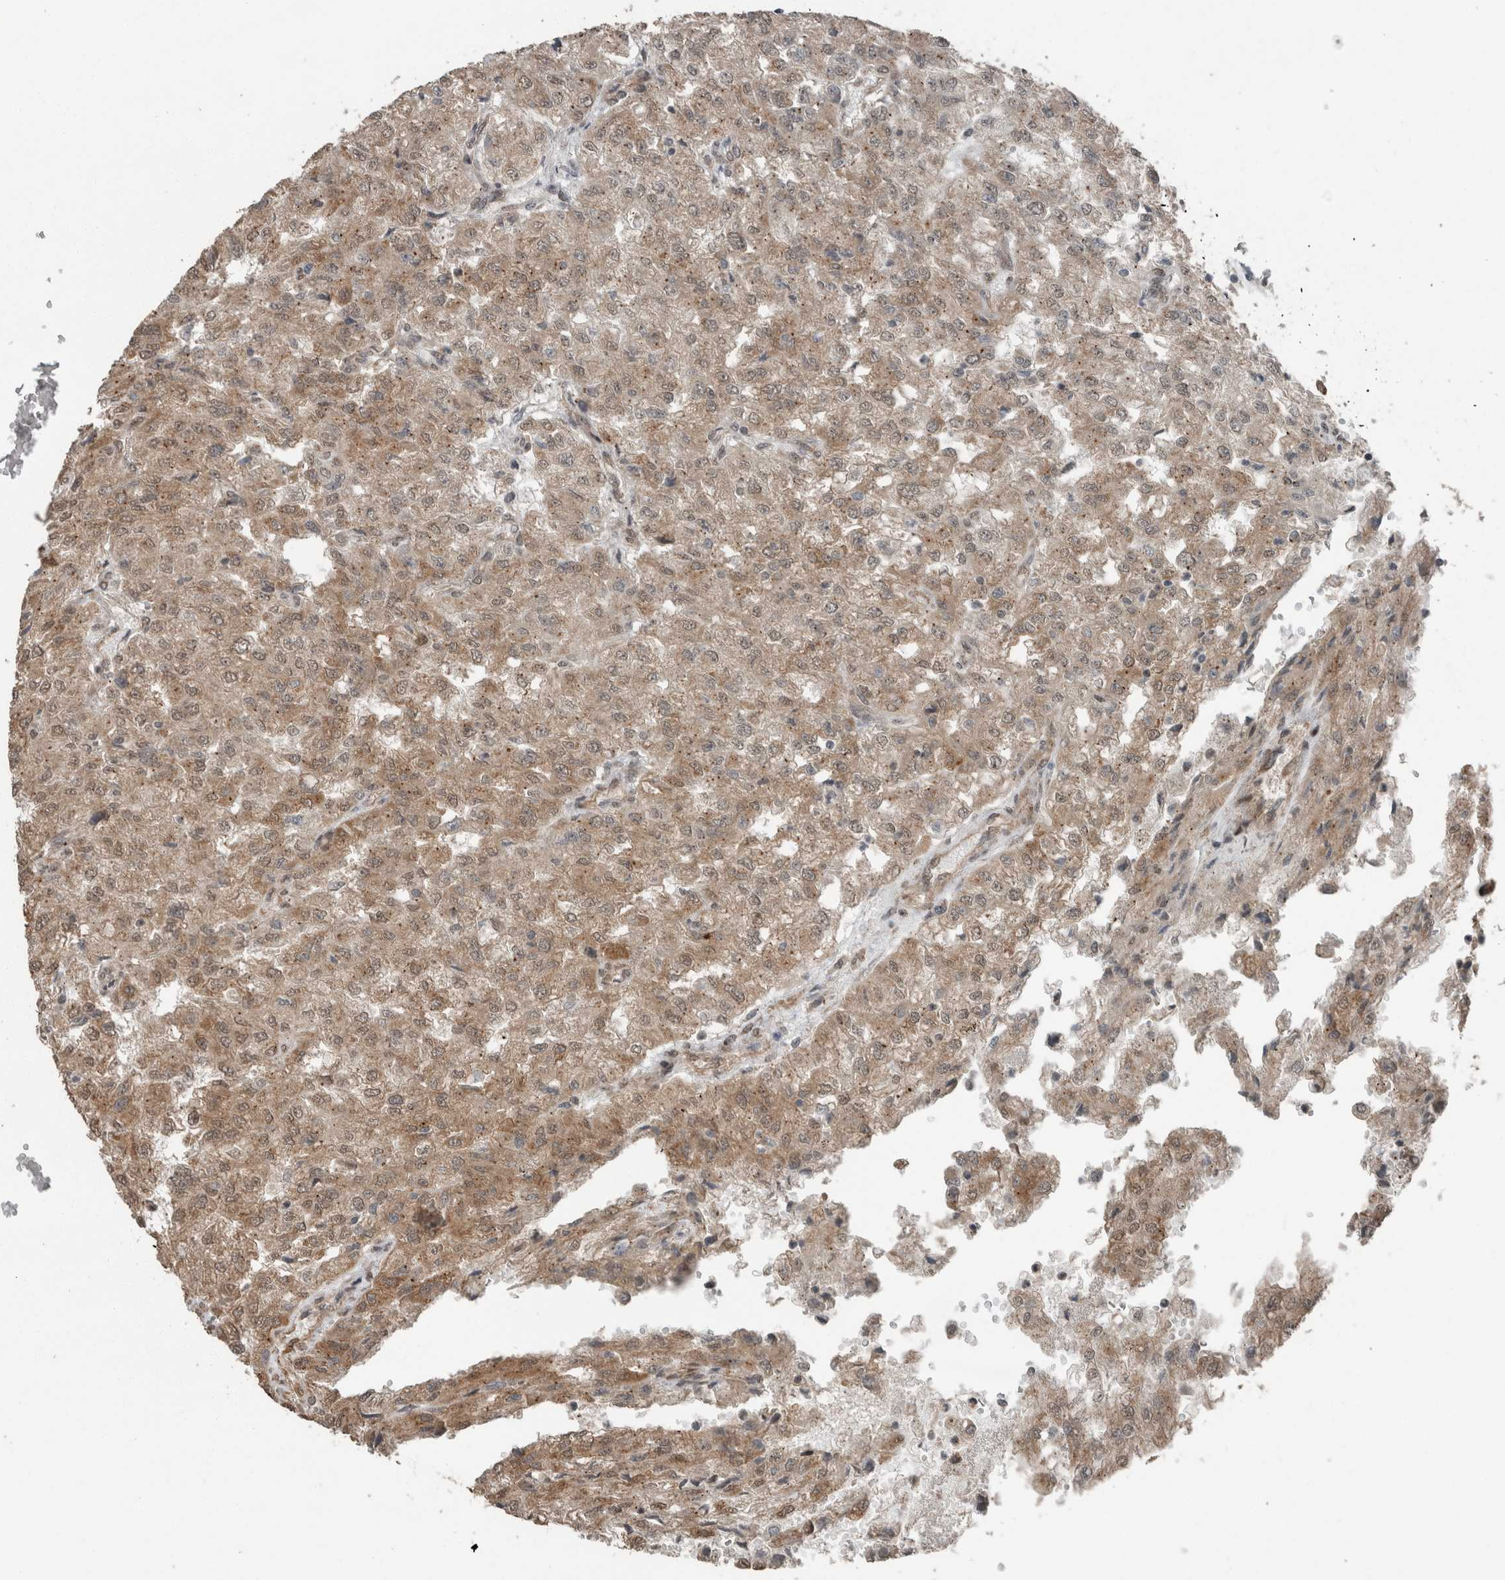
{"staining": {"intensity": "weak", "quantity": ">75%", "location": "cytoplasmic/membranous"}, "tissue": "renal cancer", "cell_type": "Tumor cells", "image_type": "cancer", "snomed": [{"axis": "morphology", "description": "Adenocarcinoma, NOS"}, {"axis": "topography", "description": "Kidney"}], "caption": "Renal cancer (adenocarcinoma) stained with a protein marker demonstrates weak staining in tumor cells.", "gene": "MYO1E", "patient": {"sex": "female", "age": 54}}